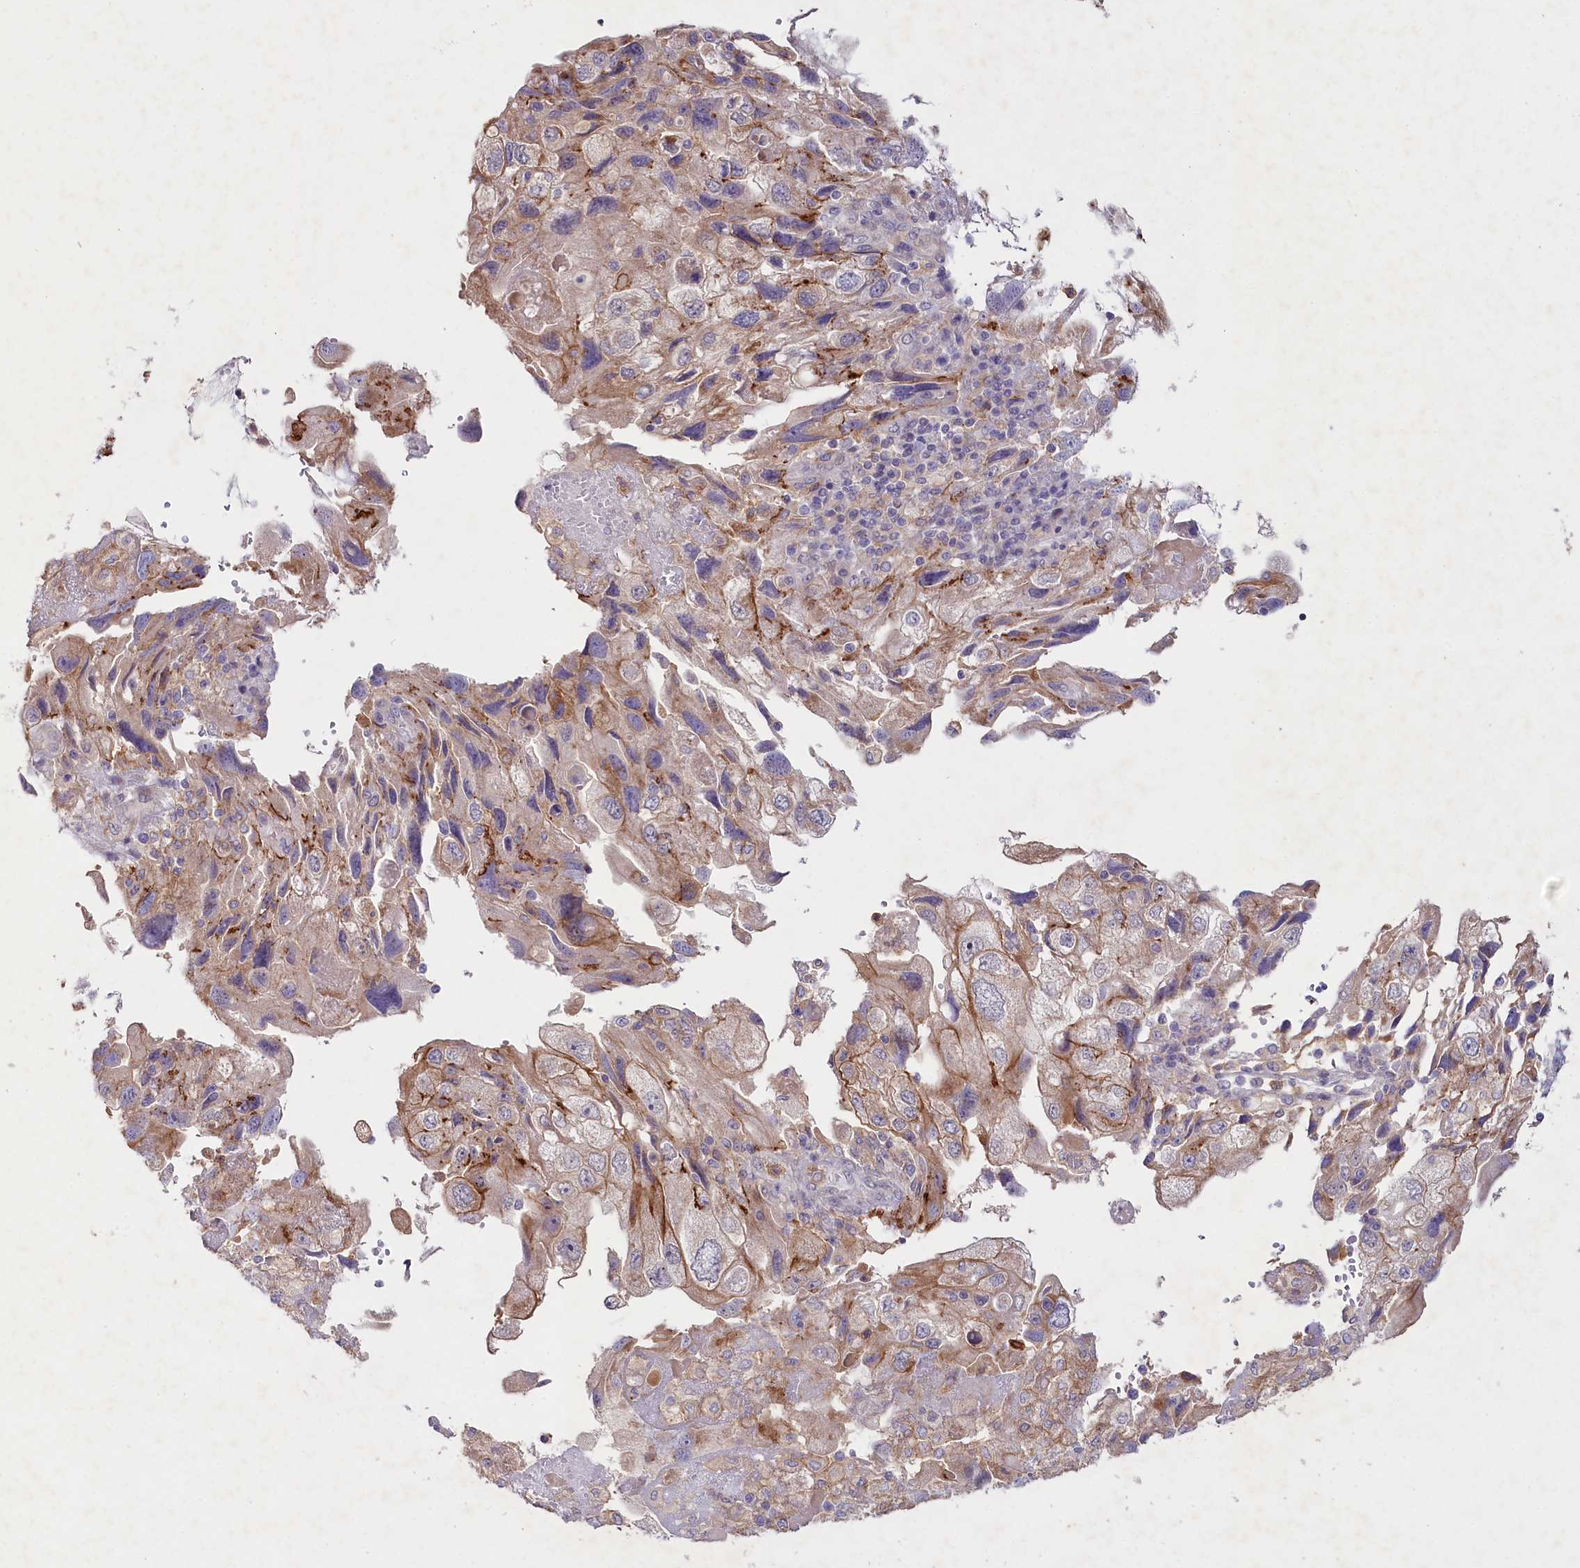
{"staining": {"intensity": "weak", "quantity": "25%-75%", "location": "cytoplasmic/membranous"}, "tissue": "endometrial cancer", "cell_type": "Tumor cells", "image_type": "cancer", "snomed": [{"axis": "morphology", "description": "Adenocarcinoma, NOS"}, {"axis": "topography", "description": "Endometrium"}], "caption": "Endometrial cancer was stained to show a protein in brown. There is low levels of weak cytoplasmic/membranous expression in approximately 25%-75% of tumor cells.", "gene": "ALDH3B1", "patient": {"sex": "female", "age": 49}}